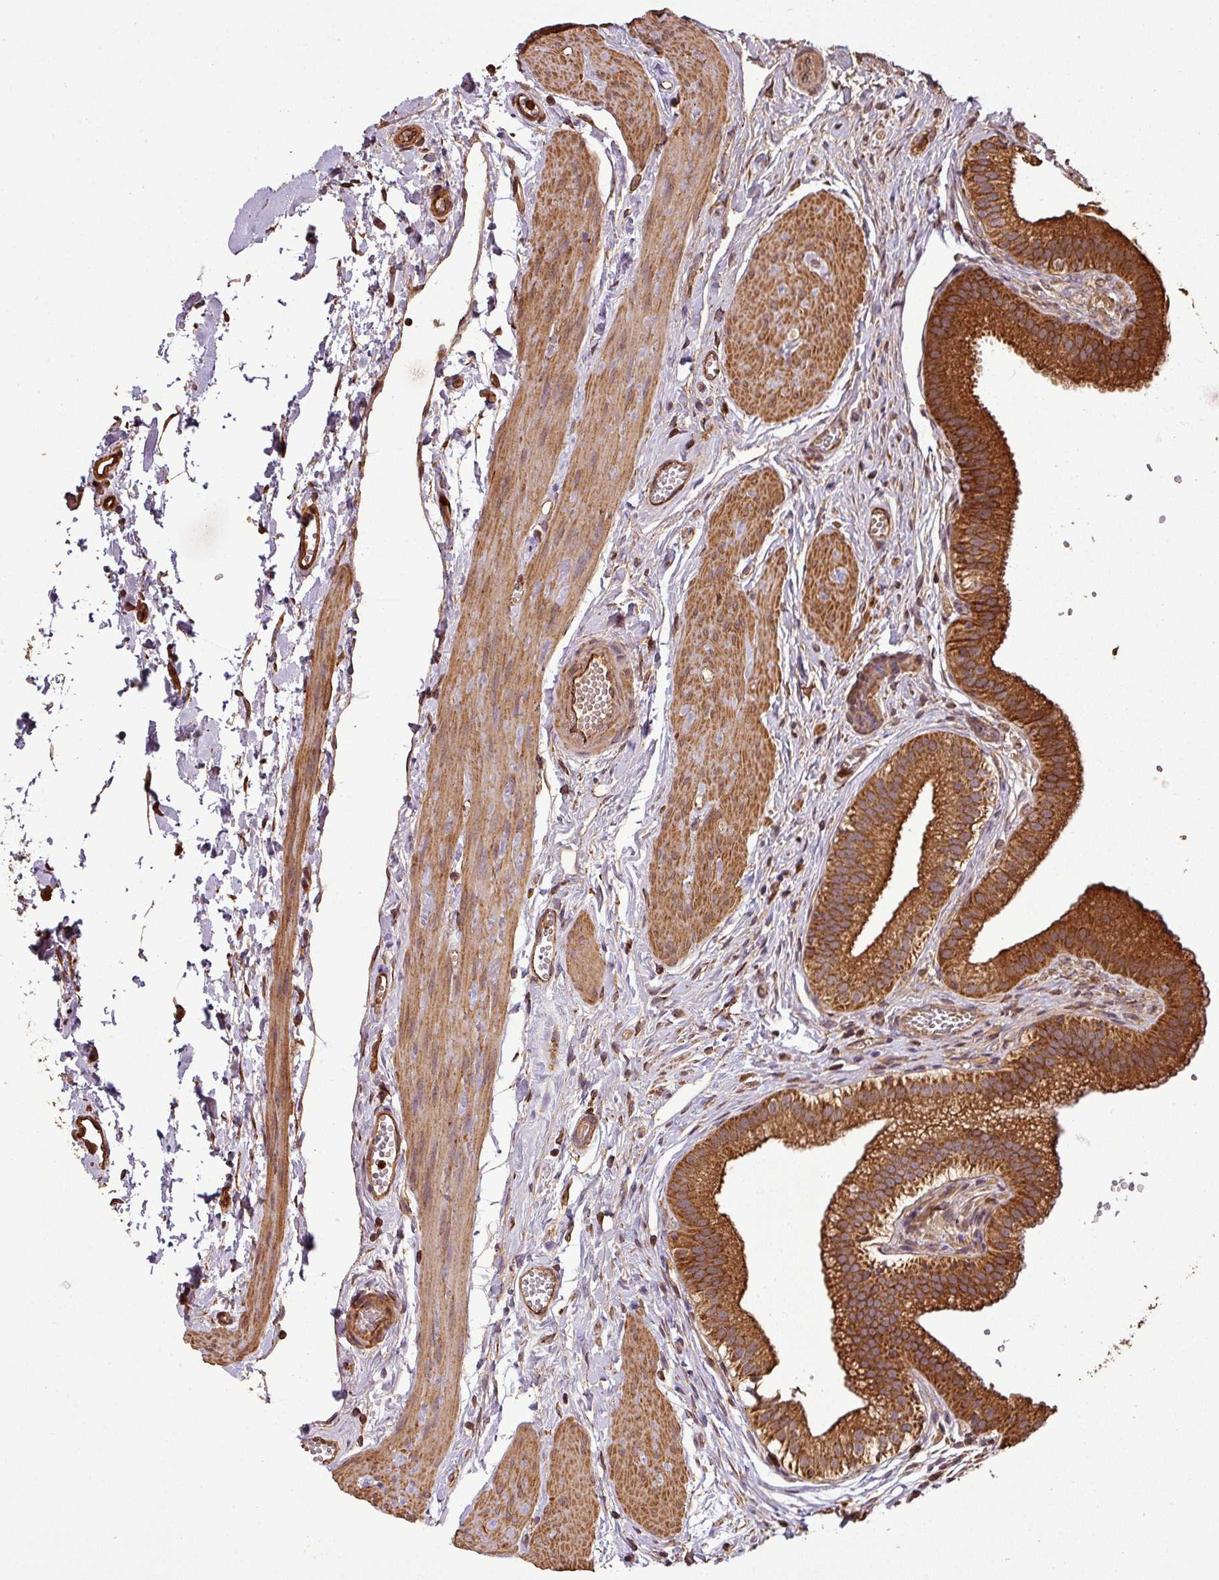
{"staining": {"intensity": "strong", "quantity": ">75%", "location": "cytoplasmic/membranous"}, "tissue": "gallbladder", "cell_type": "Glandular cells", "image_type": "normal", "snomed": [{"axis": "morphology", "description": "Normal tissue, NOS"}, {"axis": "topography", "description": "Gallbladder"}], "caption": "This image exhibits immunohistochemistry staining of benign gallbladder, with high strong cytoplasmic/membranous staining in about >75% of glandular cells.", "gene": "PLEKHM1", "patient": {"sex": "female", "age": 54}}